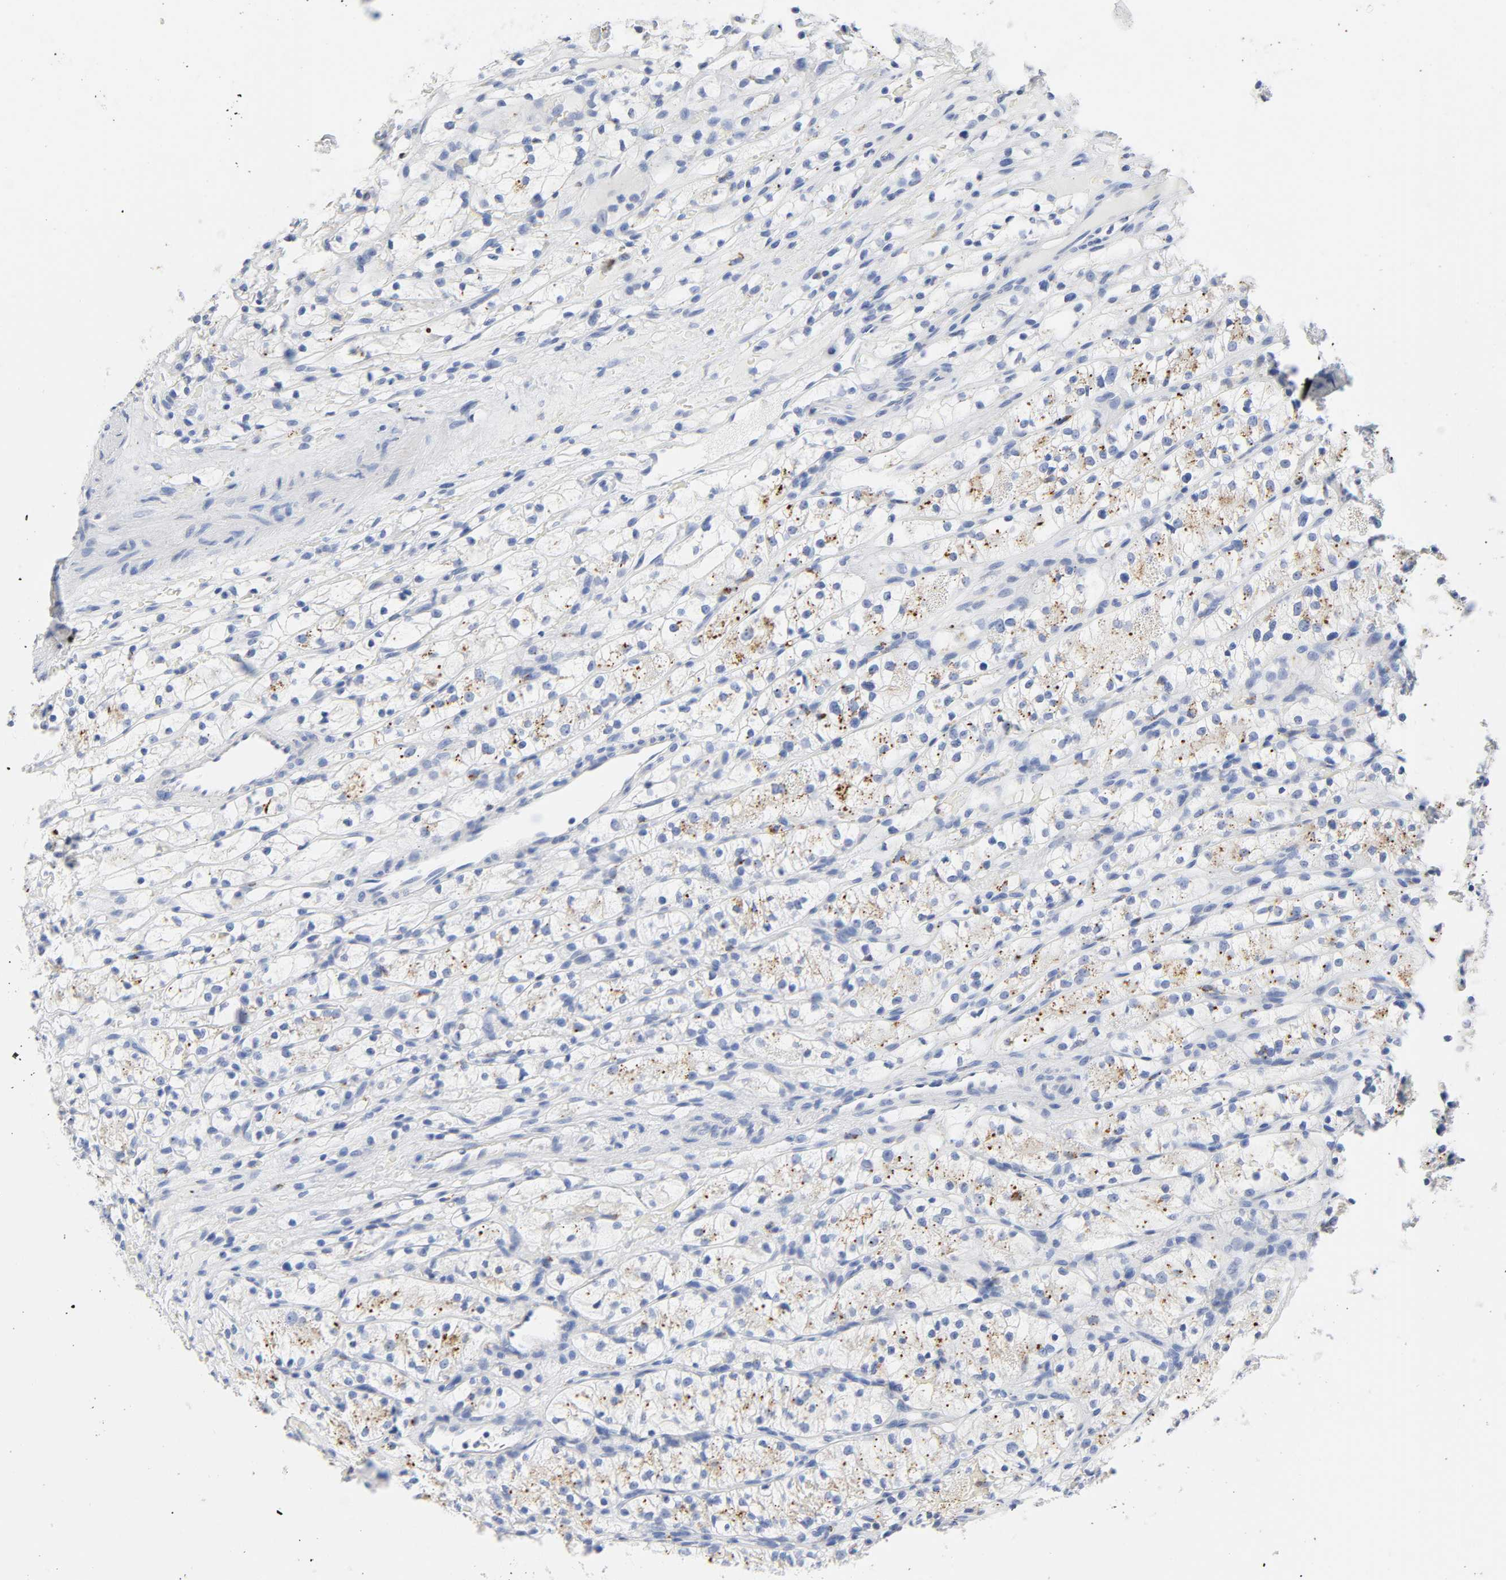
{"staining": {"intensity": "moderate", "quantity": "25%-75%", "location": "cytoplasmic/membranous"}, "tissue": "renal cancer", "cell_type": "Tumor cells", "image_type": "cancer", "snomed": [{"axis": "morphology", "description": "Adenocarcinoma, NOS"}, {"axis": "topography", "description": "Kidney"}], "caption": "Protein expression analysis of renal cancer (adenocarcinoma) reveals moderate cytoplasmic/membranous positivity in about 25%-75% of tumor cells. (Stains: DAB (3,3'-diaminobenzidine) in brown, nuclei in blue, Microscopy: brightfield microscopy at high magnification).", "gene": "PLP1", "patient": {"sex": "female", "age": 60}}